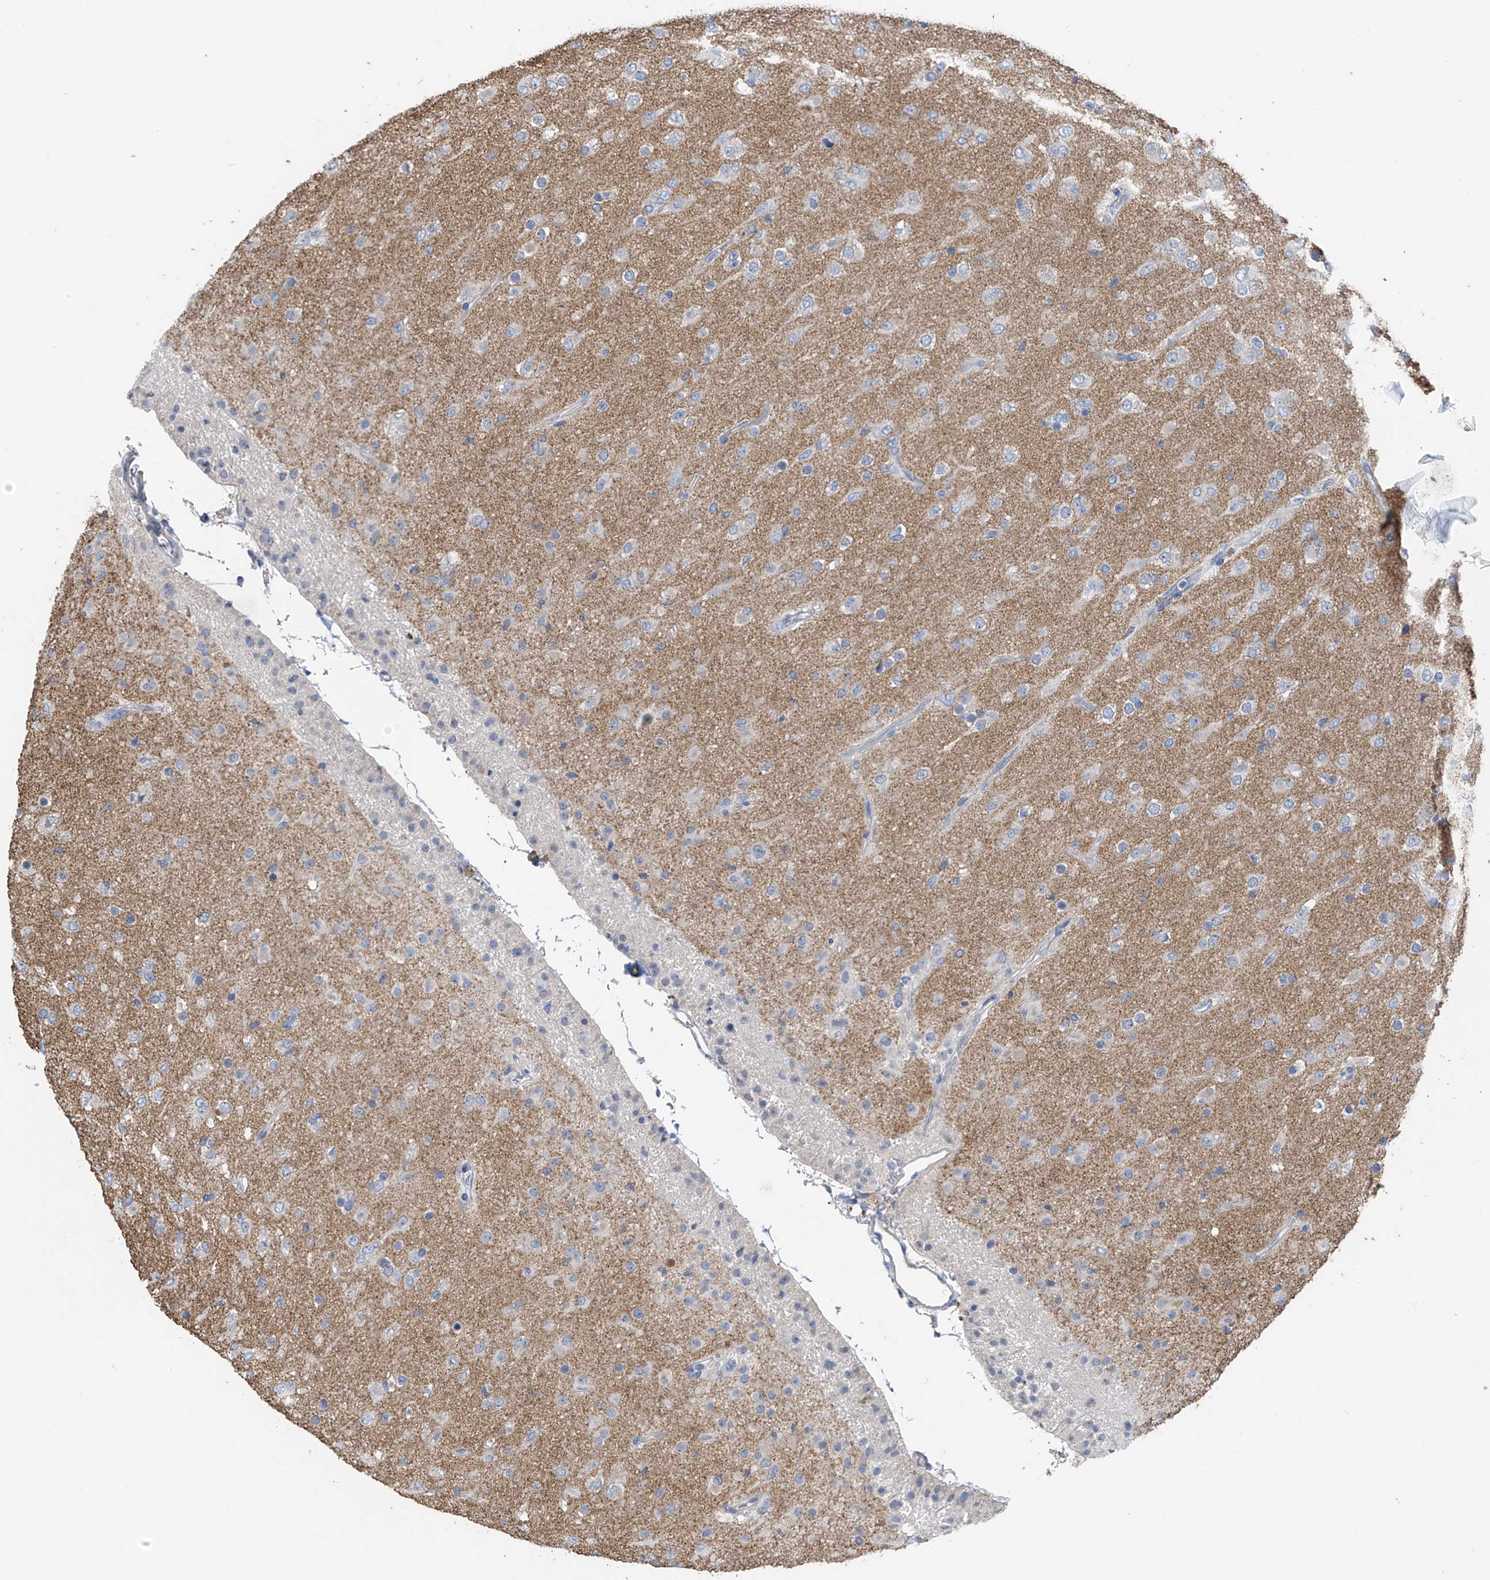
{"staining": {"intensity": "negative", "quantity": "none", "location": "none"}, "tissue": "glioma", "cell_type": "Tumor cells", "image_type": "cancer", "snomed": [{"axis": "morphology", "description": "Glioma, malignant, Low grade"}, {"axis": "topography", "description": "Brain"}], "caption": "This is an immunohistochemistry (IHC) image of human malignant low-grade glioma. There is no expression in tumor cells.", "gene": "SYN3", "patient": {"sex": "male", "age": 65}}